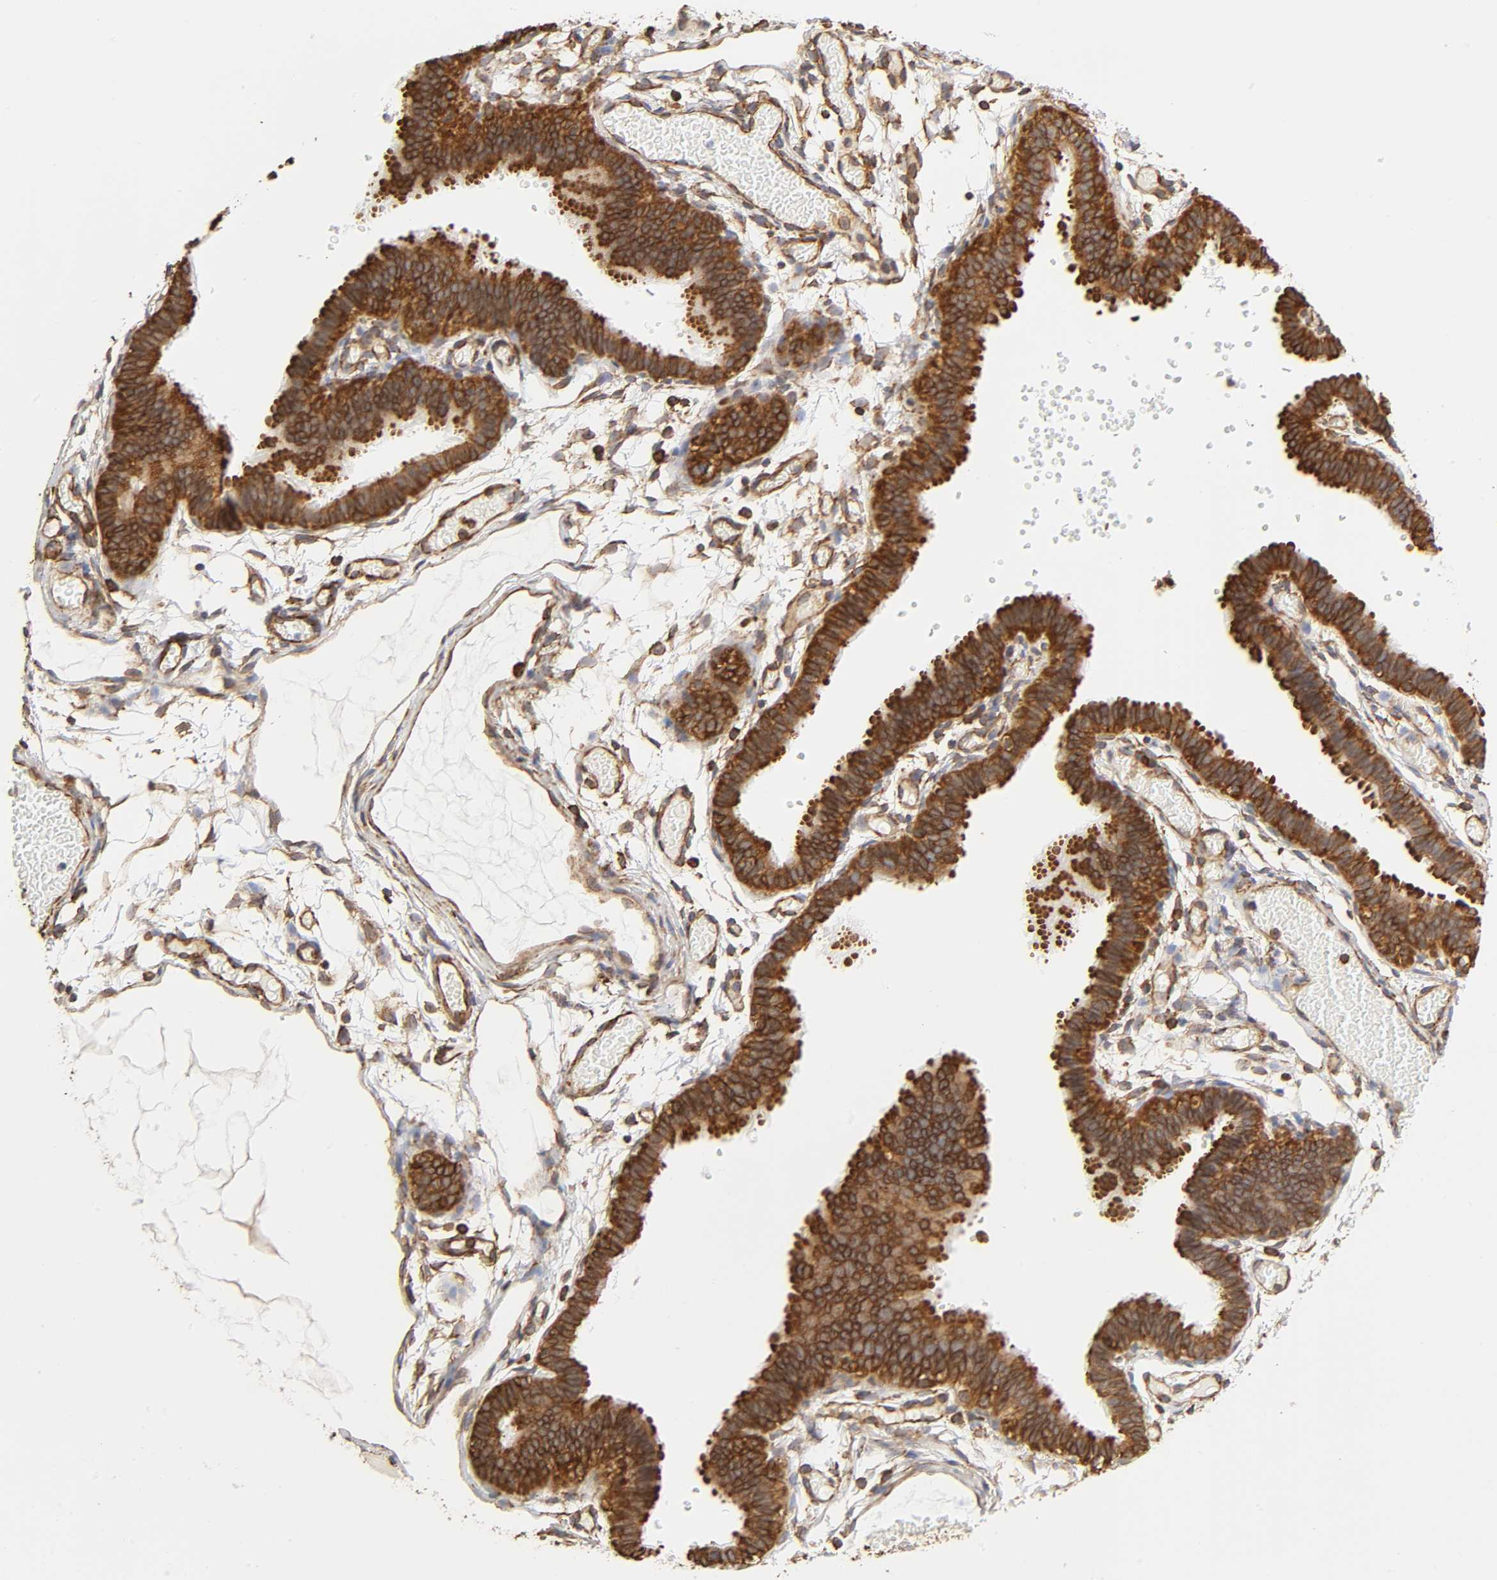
{"staining": {"intensity": "strong", "quantity": ">75%", "location": "cytoplasmic/membranous"}, "tissue": "fallopian tube", "cell_type": "Glandular cells", "image_type": "normal", "snomed": [{"axis": "morphology", "description": "Normal tissue, NOS"}, {"axis": "topography", "description": "Fallopian tube"}], "caption": "Protein analysis of benign fallopian tube displays strong cytoplasmic/membranous expression in approximately >75% of glandular cells.", "gene": "RPL14", "patient": {"sex": "female", "age": 29}}